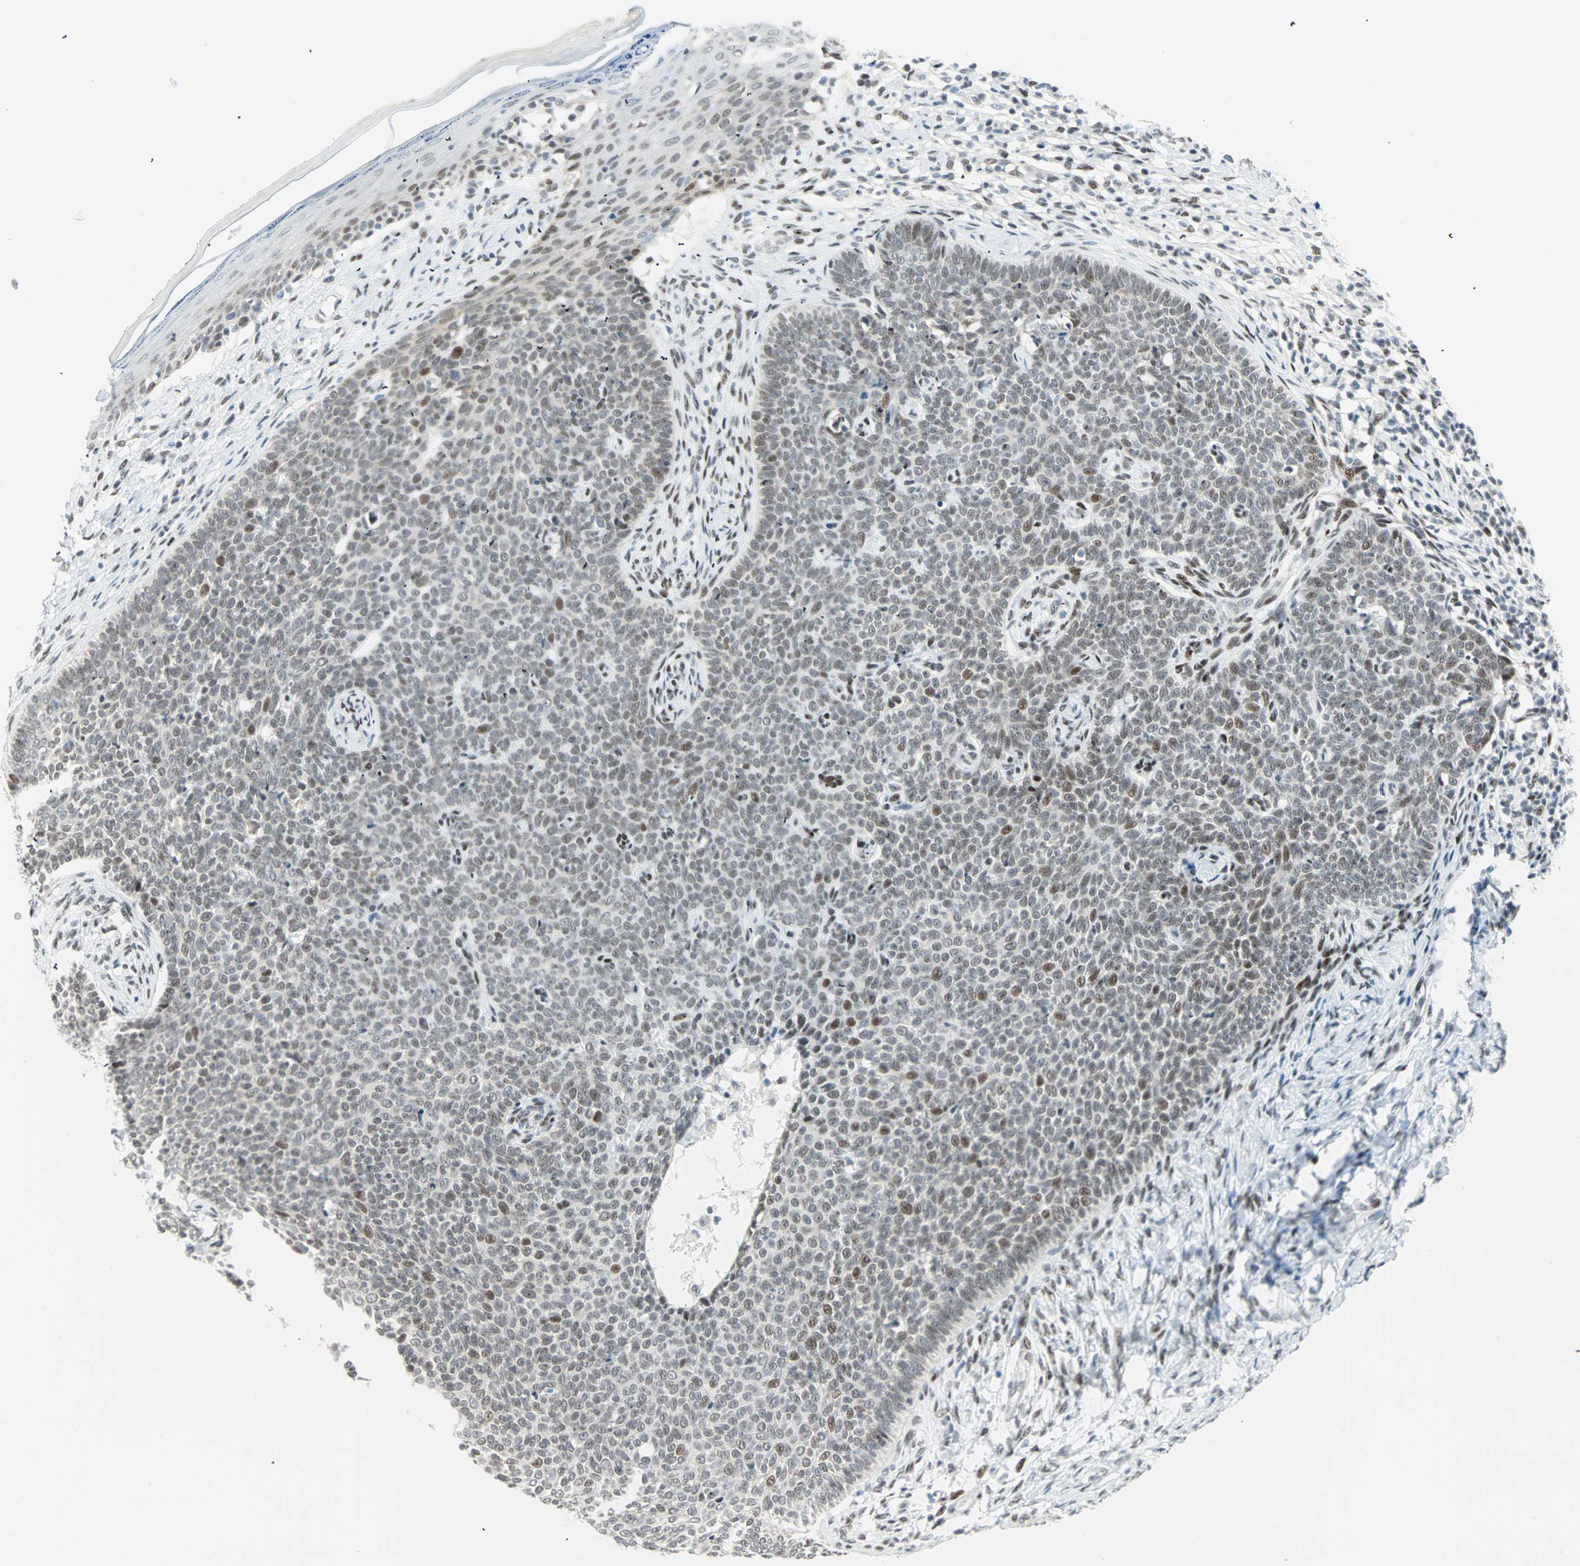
{"staining": {"intensity": "moderate", "quantity": "<25%", "location": "nuclear"}, "tissue": "skin cancer", "cell_type": "Tumor cells", "image_type": "cancer", "snomed": [{"axis": "morphology", "description": "Normal tissue, NOS"}, {"axis": "morphology", "description": "Basal cell carcinoma"}, {"axis": "topography", "description": "Skin"}], "caption": "IHC (DAB) staining of basal cell carcinoma (skin) demonstrates moderate nuclear protein staining in about <25% of tumor cells.", "gene": "PKNOX1", "patient": {"sex": "male", "age": 87}}